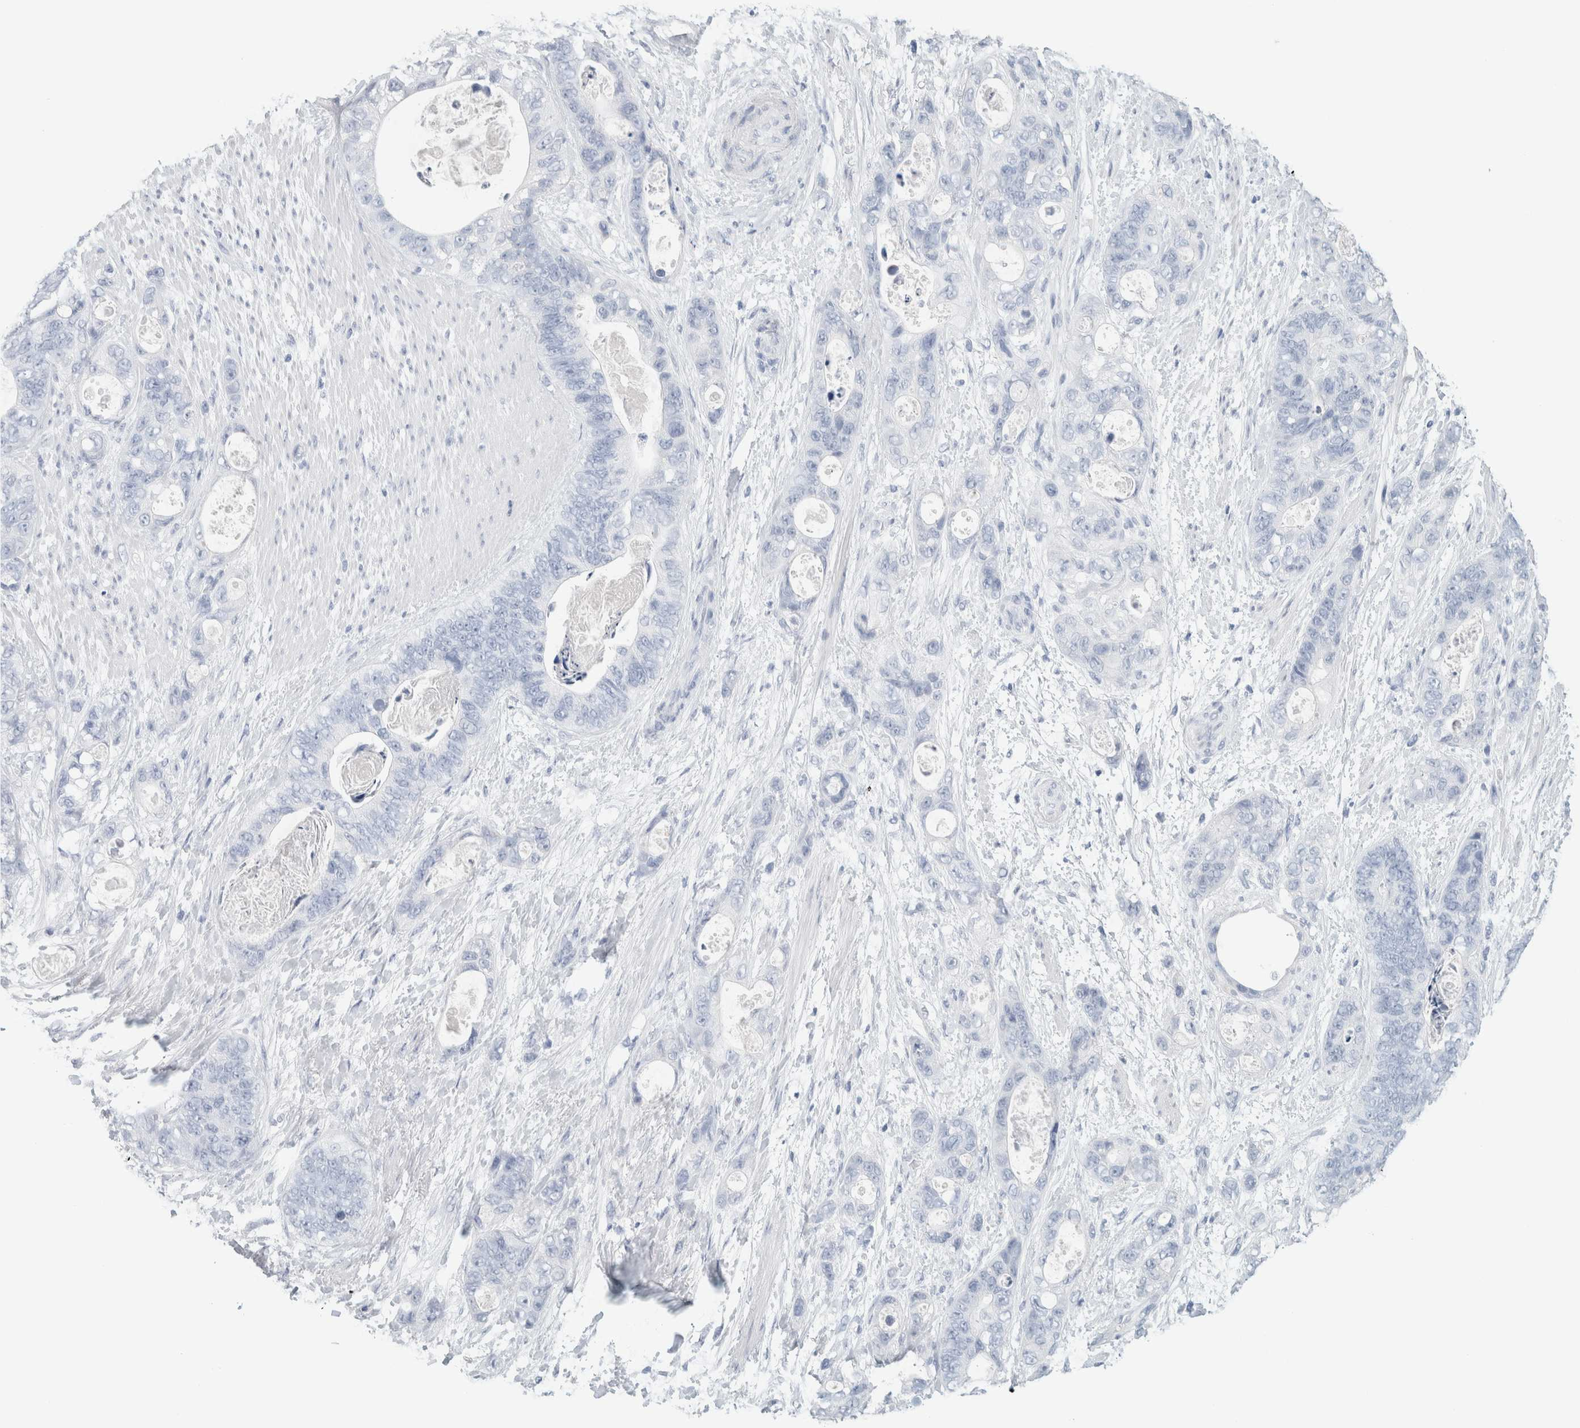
{"staining": {"intensity": "negative", "quantity": "none", "location": "none"}, "tissue": "stomach cancer", "cell_type": "Tumor cells", "image_type": "cancer", "snomed": [{"axis": "morphology", "description": "Normal tissue, NOS"}, {"axis": "morphology", "description": "Adenocarcinoma, NOS"}, {"axis": "topography", "description": "Stomach"}], "caption": "IHC micrograph of adenocarcinoma (stomach) stained for a protein (brown), which exhibits no staining in tumor cells.", "gene": "IL6", "patient": {"sex": "female", "age": 89}}